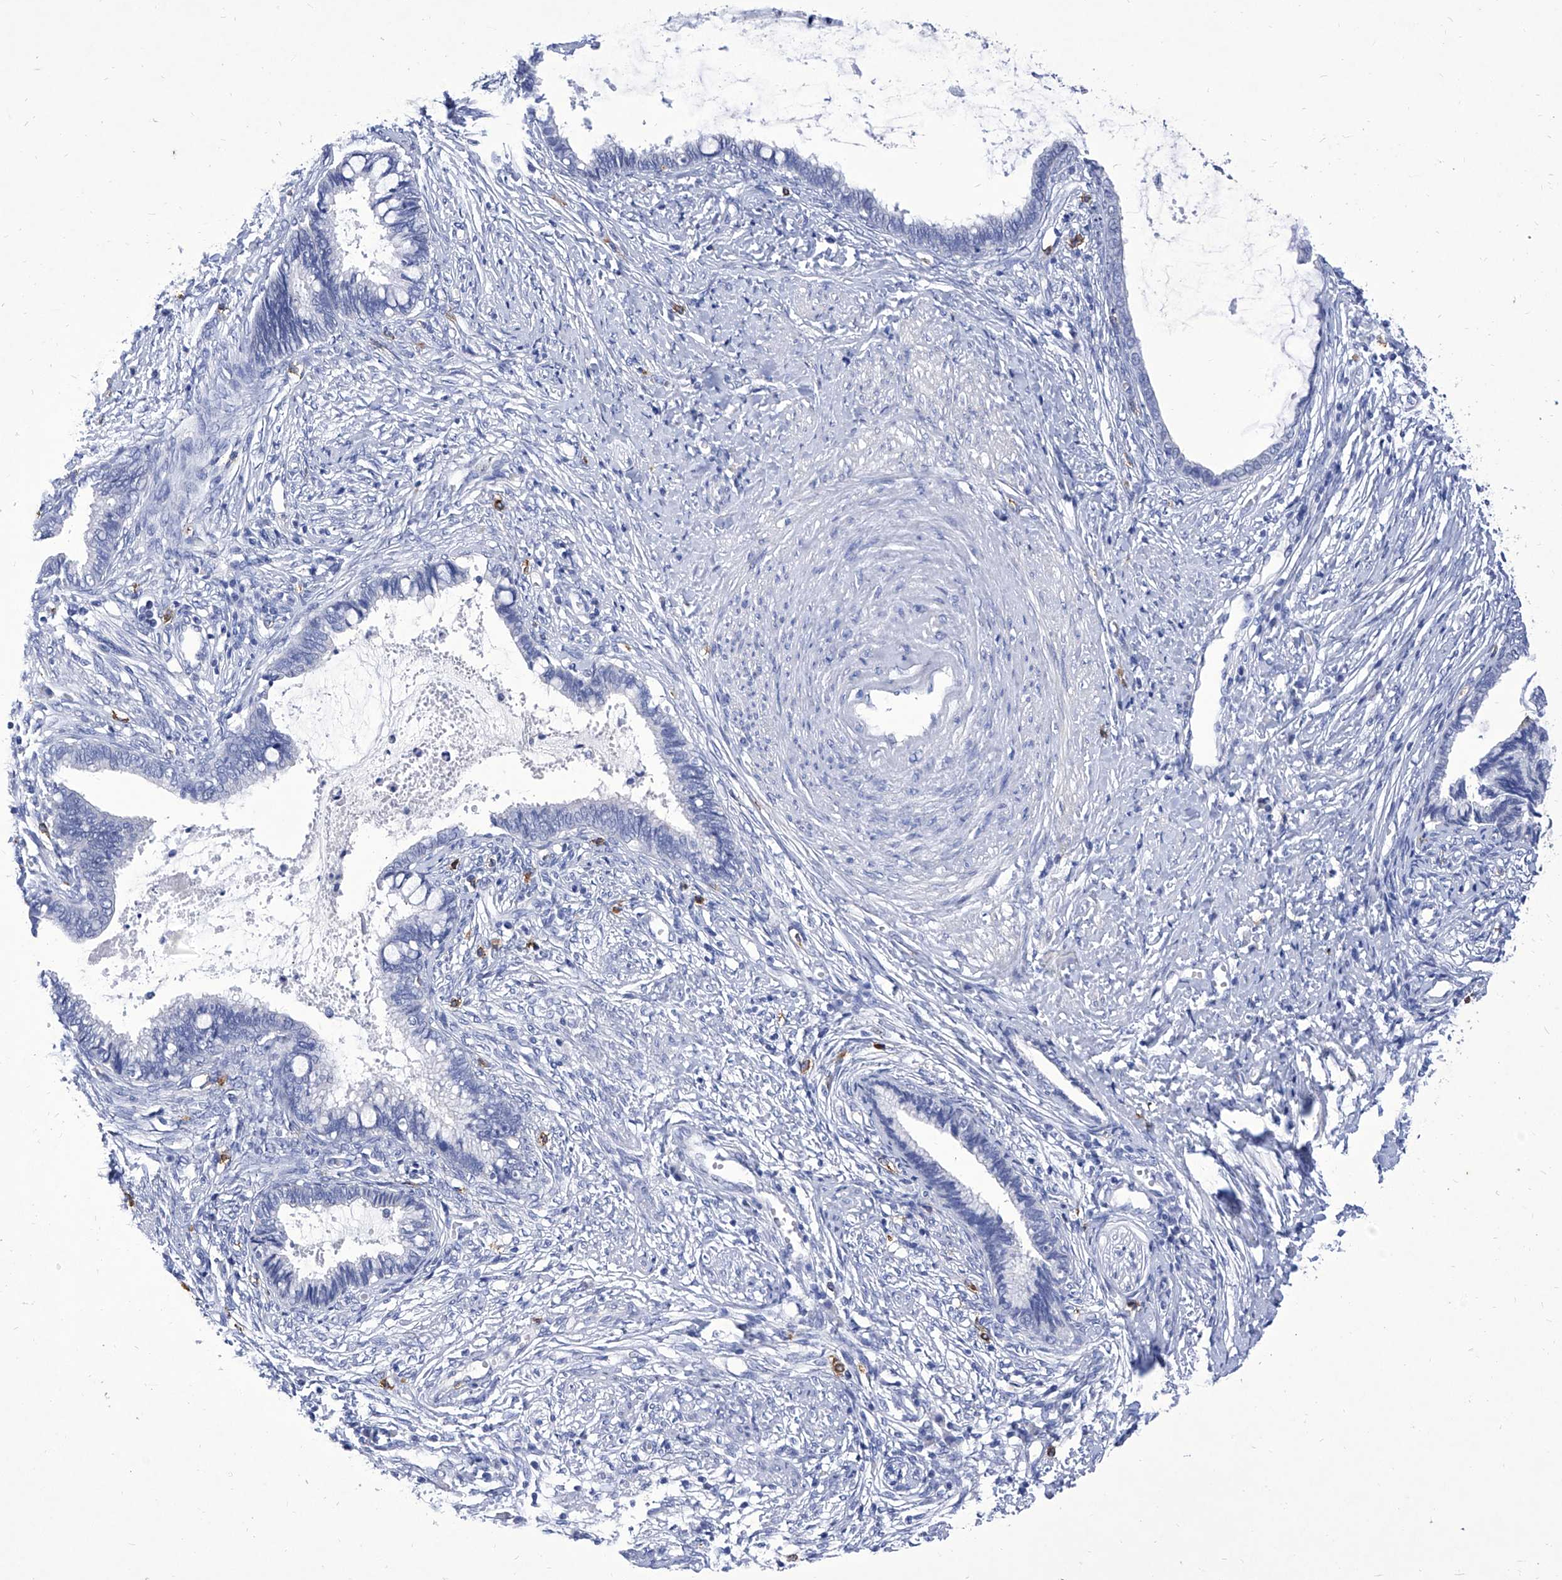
{"staining": {"intensity": "negative", "quantity": "none", "location": "none"}, "tissue": "cervical cancer", "cell_type": "Tumor cells", "image_type": "cancer", "snomed": [{"axis": "morphology", "description": "Adenocarcinoma, NOS"}, {"axis": "topography", "description": "Cervix"}], "caption": "This micrograph is of cervical adenocarcinoma stained with immunohistochemistry to label a protein in brown with the nuclei are counter-stained blue. There is no positivity in tumor cells. (DAB immunohistochemistry (IHC) with hematoxylin counter stain).", "gene": "IFNL2", "patient": {"sex": "female", "age": 44}}